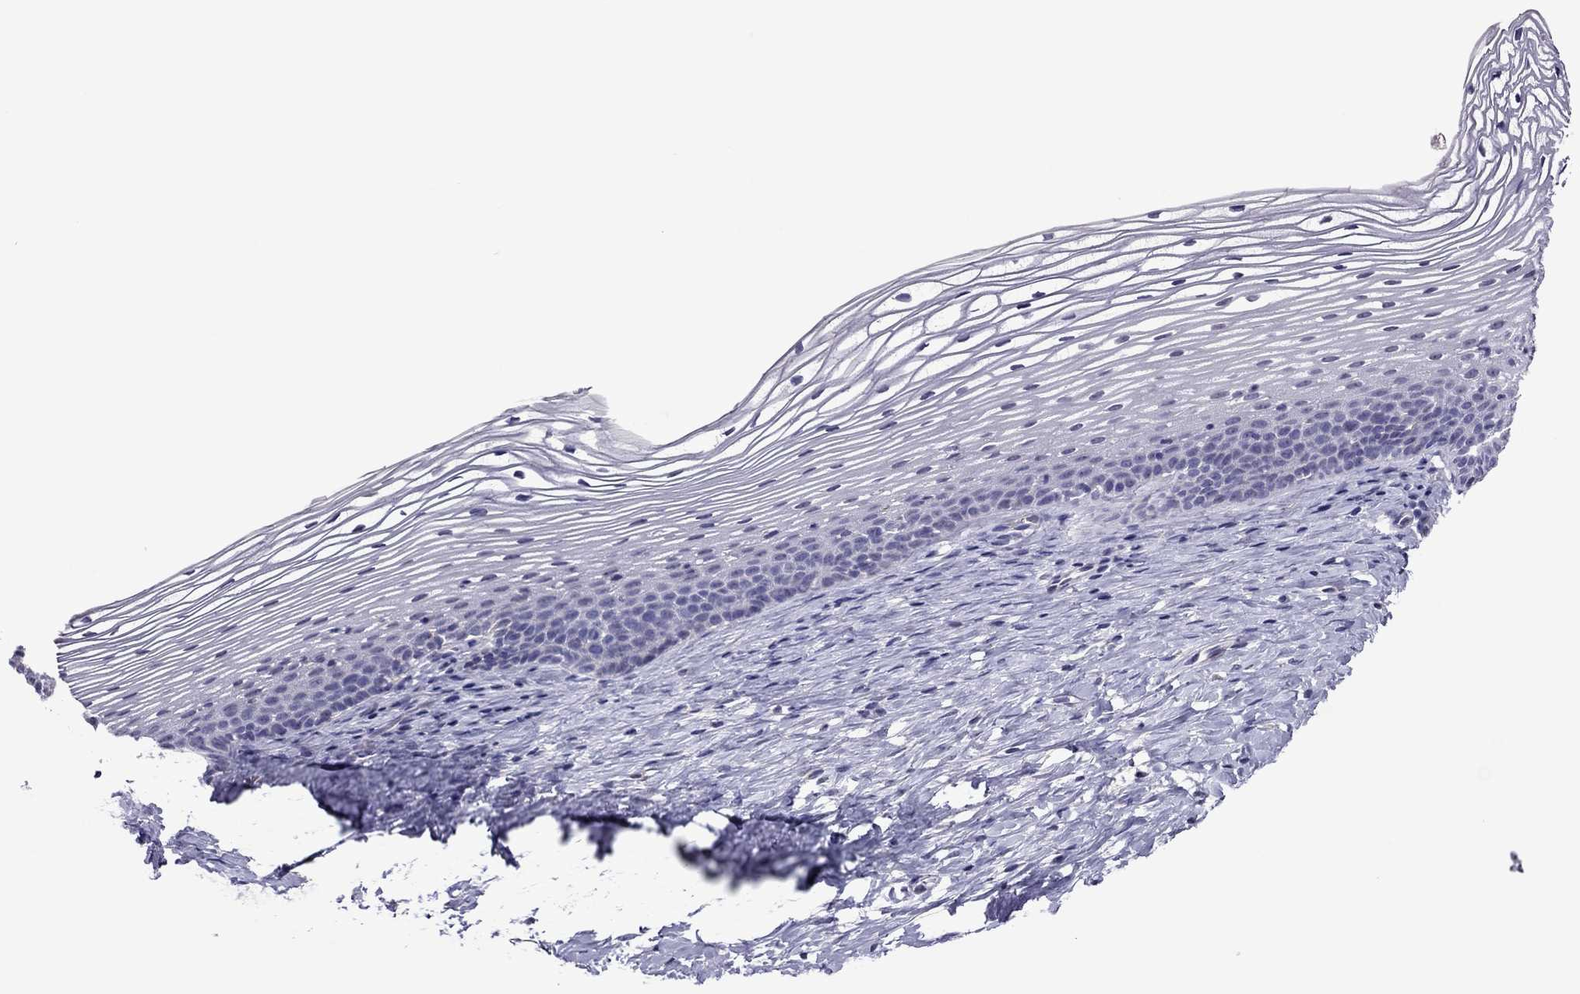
{"staining": {"intensity": "negative", "quantity": "none", "location": "none"}, "tissue": "cervix", "cell_type": "Glandular cells", "image_type": "normal", "snomed": [{"axis": "morphology", "description": "Normal tissue, NOS"}, {"axis": "topography", "description": "Cervix"}], "caption": "Immunohistochemistry of unremarkable human cervix shows no positivity in glandular cells. The staining is performed using DAB (3,3'-diaminobenzidine) brown chromogen with nuclei counter-stained in using hematoxylin.", "gene": "SLC16A8", "patient": {"sex": "female", "age": 39}}